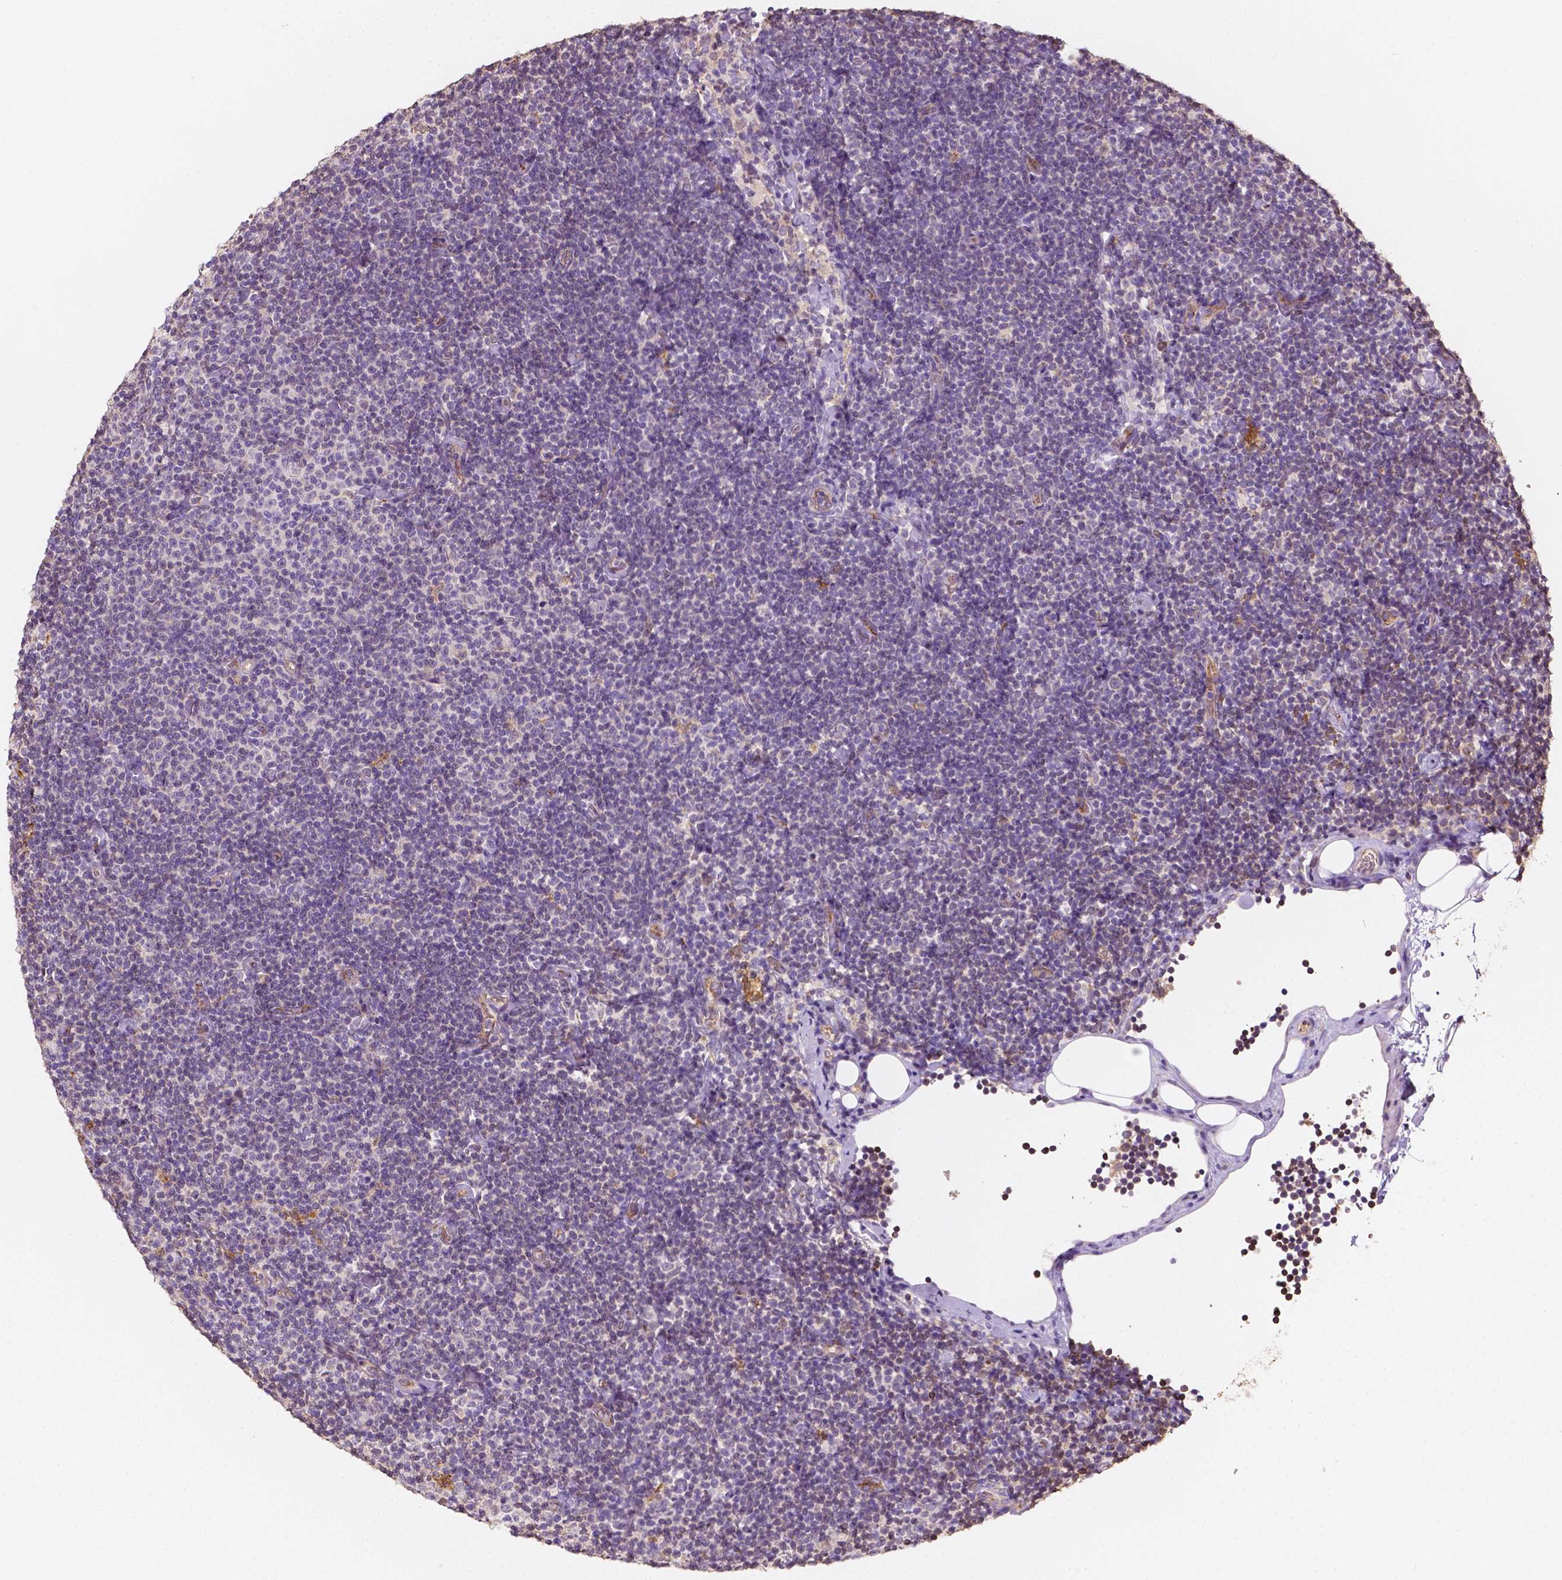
{"staining": {"intensity": "negative", "quantity": "none", "location": "none"}, "tissue": "lymphoma", "cell_type": "Tumor cells", "image_type": "cancer", "snomed": [{"axis": "morphology", "description": "Malignant lymphoma, non-Hodgkin's type, Low grade"}, {"axis": "topography", "description": "Lymph node"}], "caption": "Image shows no protein positivity in tumor cells of lymphoma tissue.", "gene": "SLC22A4", "patient": {"sex": "male", "age": 81}}